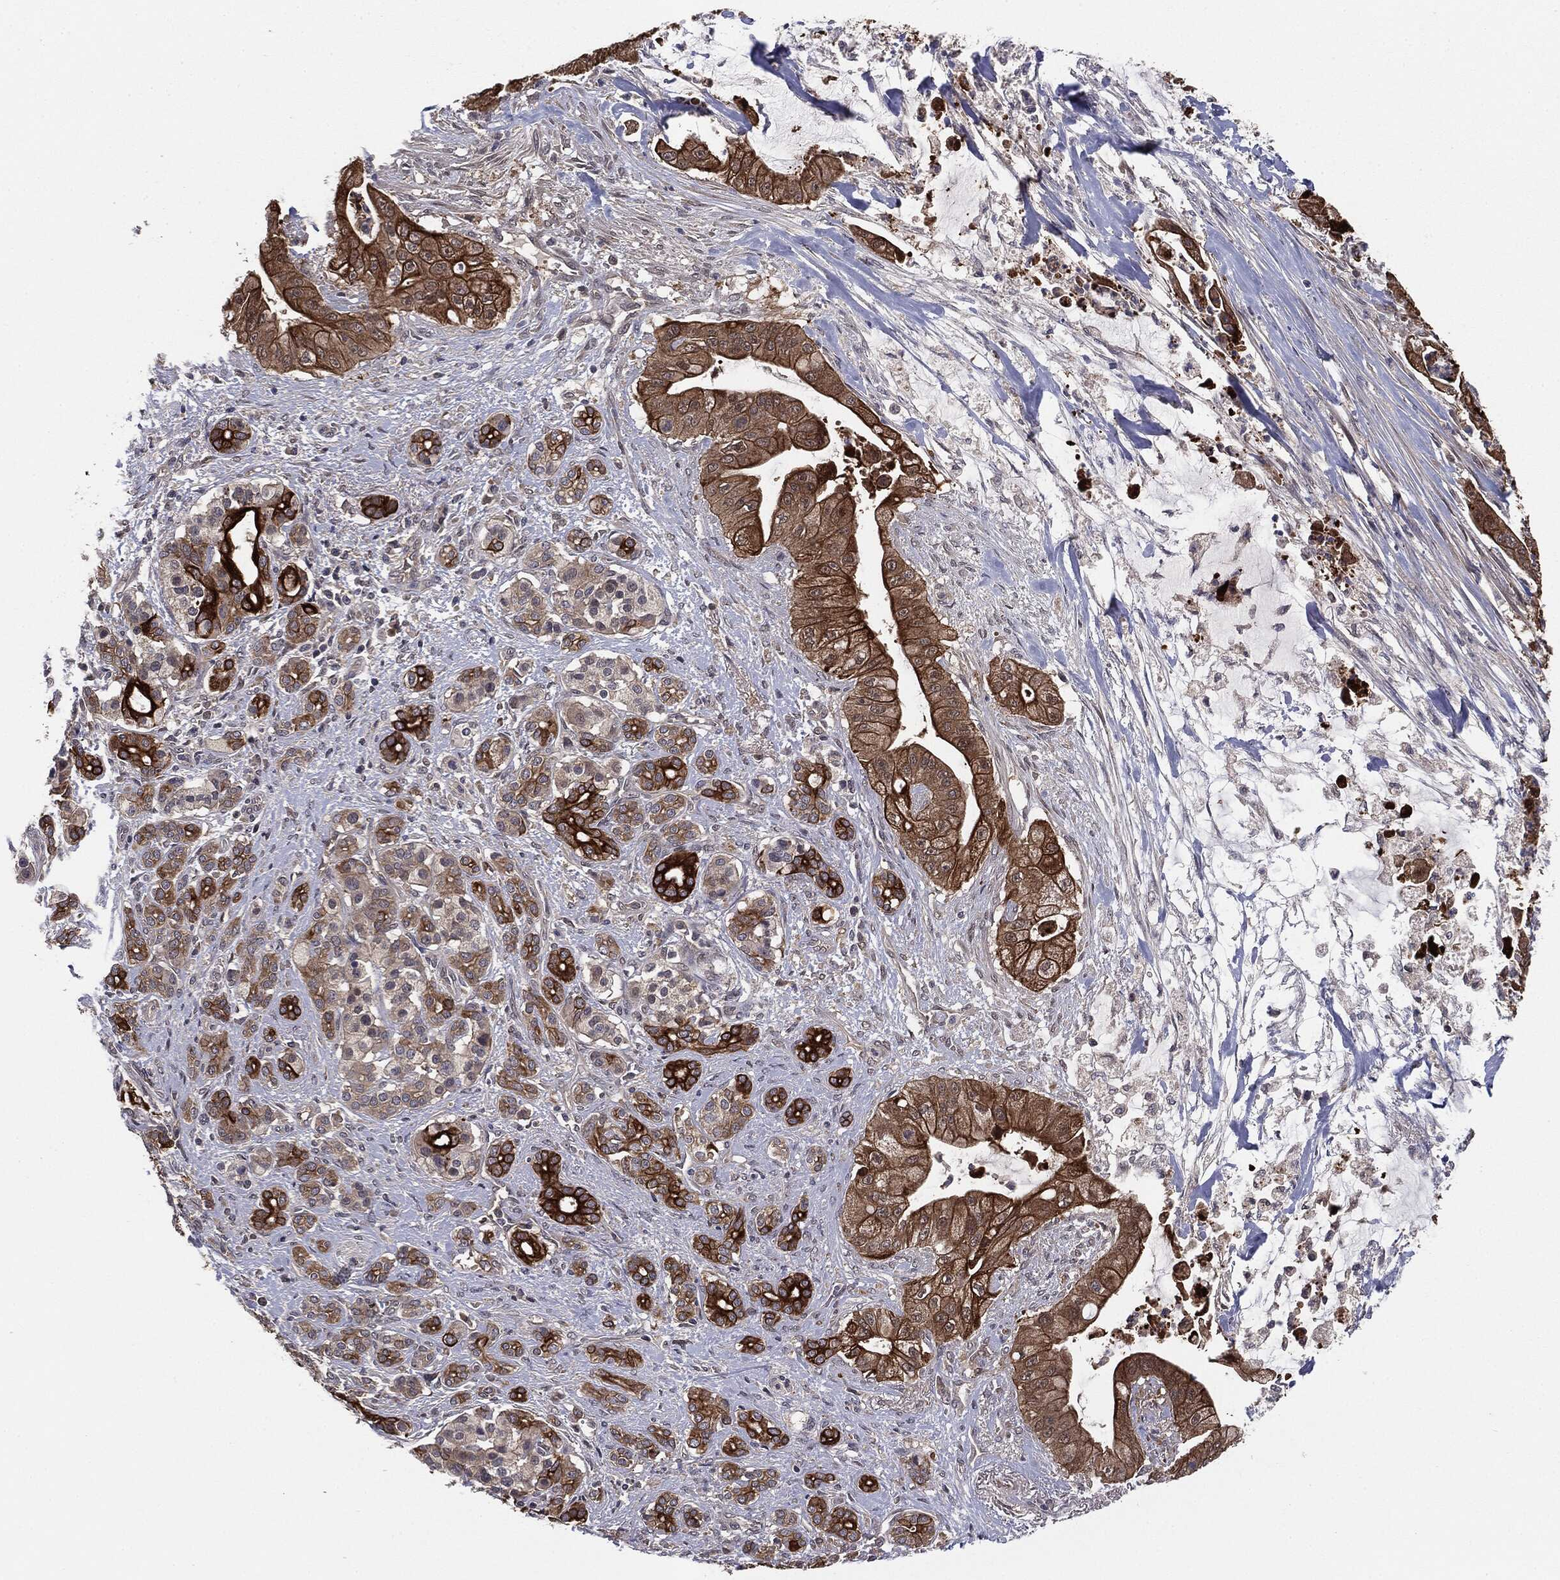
{"staining": {"intensity": "strong", "quantity": ">75%", "location": "cytoplasmic/membranous"}, "tissue": "pancreatic cancer", "cell_type": "Tumor cells", "image_type": "cancer", "snomed": [{"axis": "morphology", "description": "Normal tissue, NOS"}, {"axis": "morphology", "description": "Inflammation, NOS"}, {"axis": "morphology", "description": "Adenocarcinoma, NOS"}, {"axis": "topography", "description": "Pancreas"}], "caption": "IHC (DAB (3,3'-diaminobenzidine)) staining of human pancreatic cancer shows strong cytoplasmic/membranous protein staining in approximately >75% of tumor cells. Immunohistochemistry stains the protein of interest in brown and the nuclei are stained blue.", "gene": "KRT7", "patient": {"sex": "male", "age": 57}}